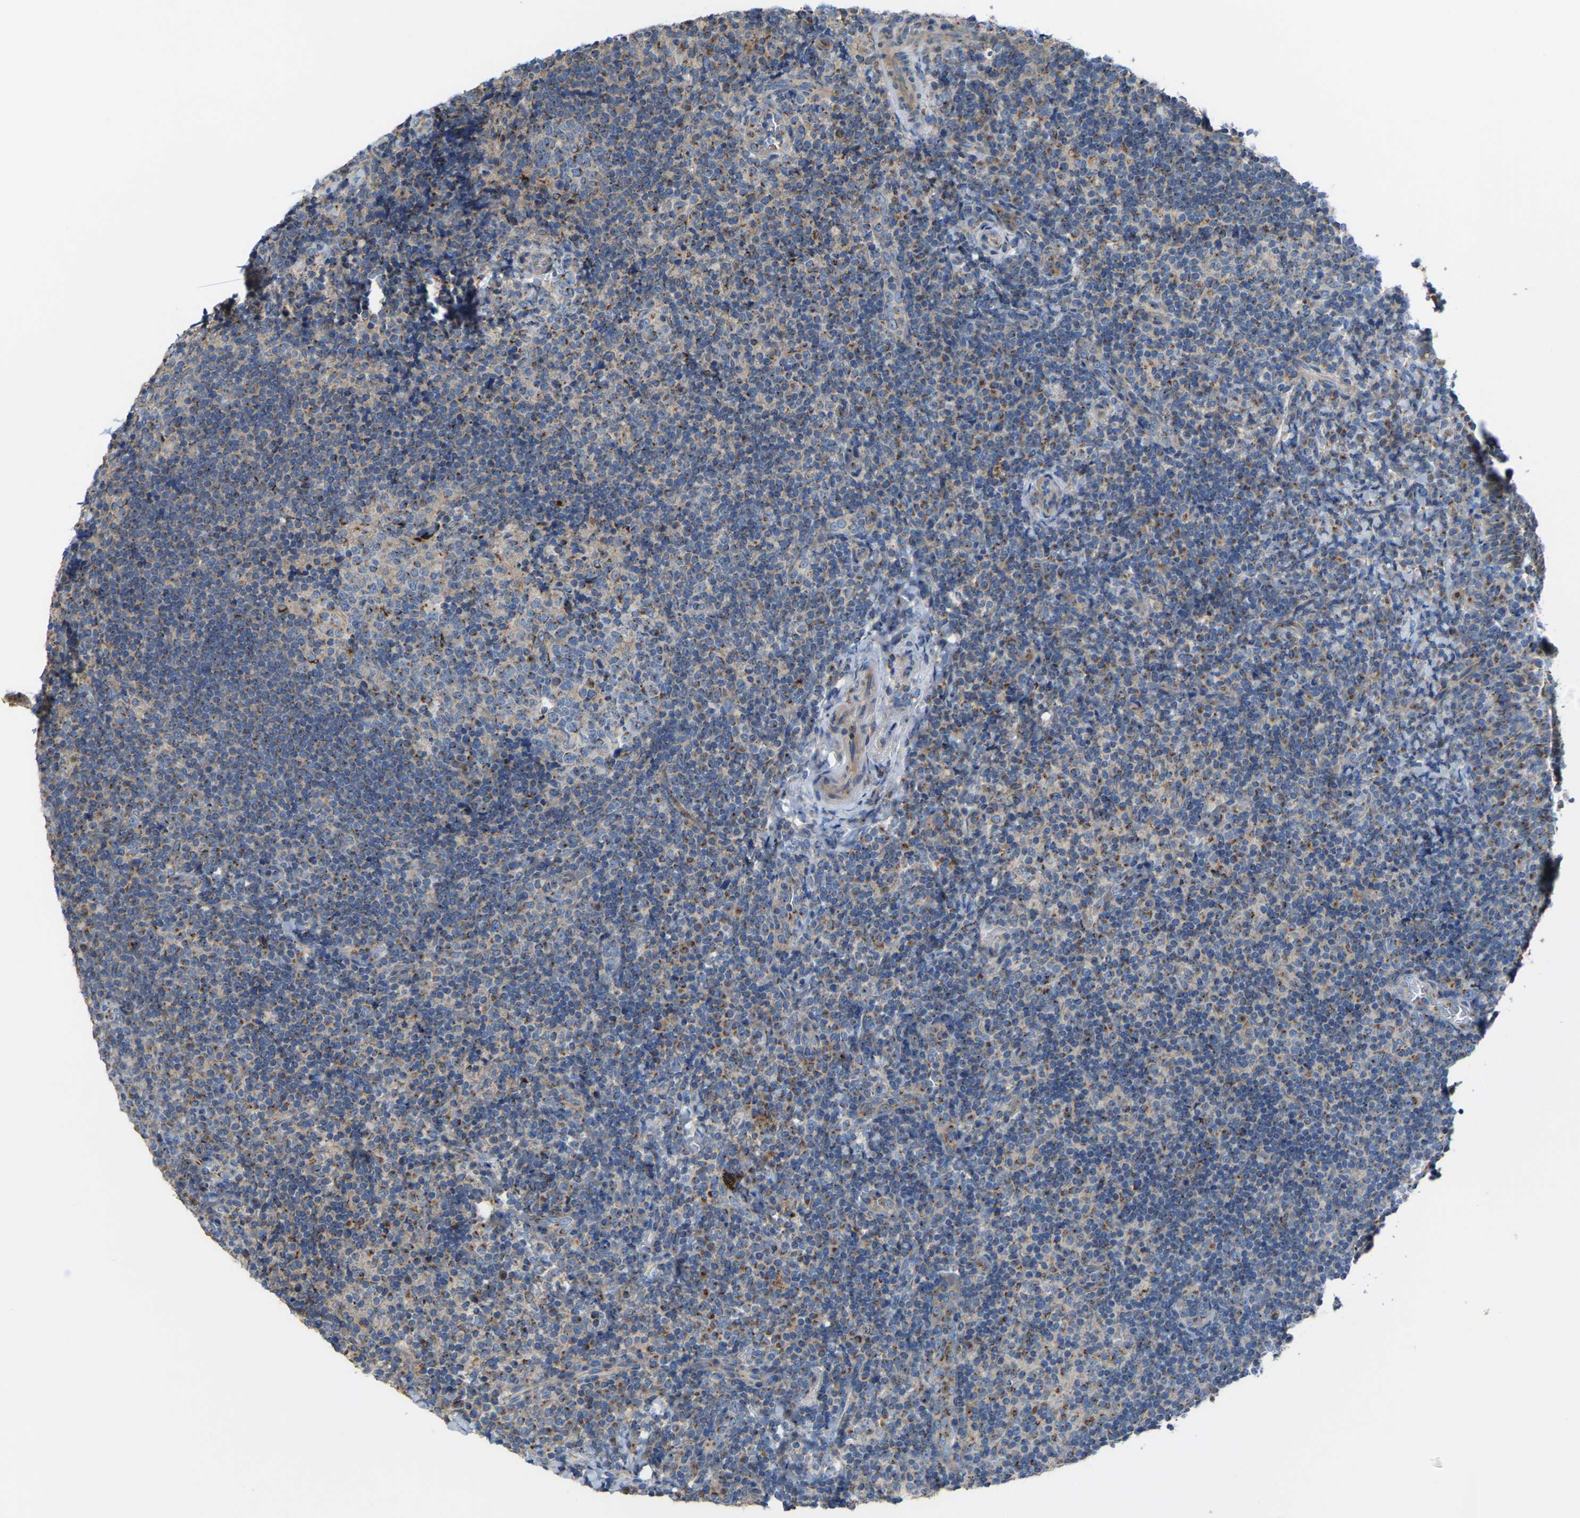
{"staining": {"intensity": "weak", "quantity": "25%-75%", "location": "cytoplasmic/membranous"}, "tissue": "tonsil", "cell_type": "Germinal center cells", "image_type": "normal", "snomed": [{"axis": "morphology", "description": "Normal tissue, NOS"}, {"axis": "topography", "description": "Tonsil"}], "caption": "Immunohistochemical staining of normal human tonsil displays low levels of weak cytoplasmic/membranous positivity in about 25%-75% of germinal center cells. The staining was performed using DAB, with brown indicating positive protein expression. Nuclei are stained blue with hematoxylin.", "gene": "CANT1", "patient": {"sex": "male", "age": 37}}